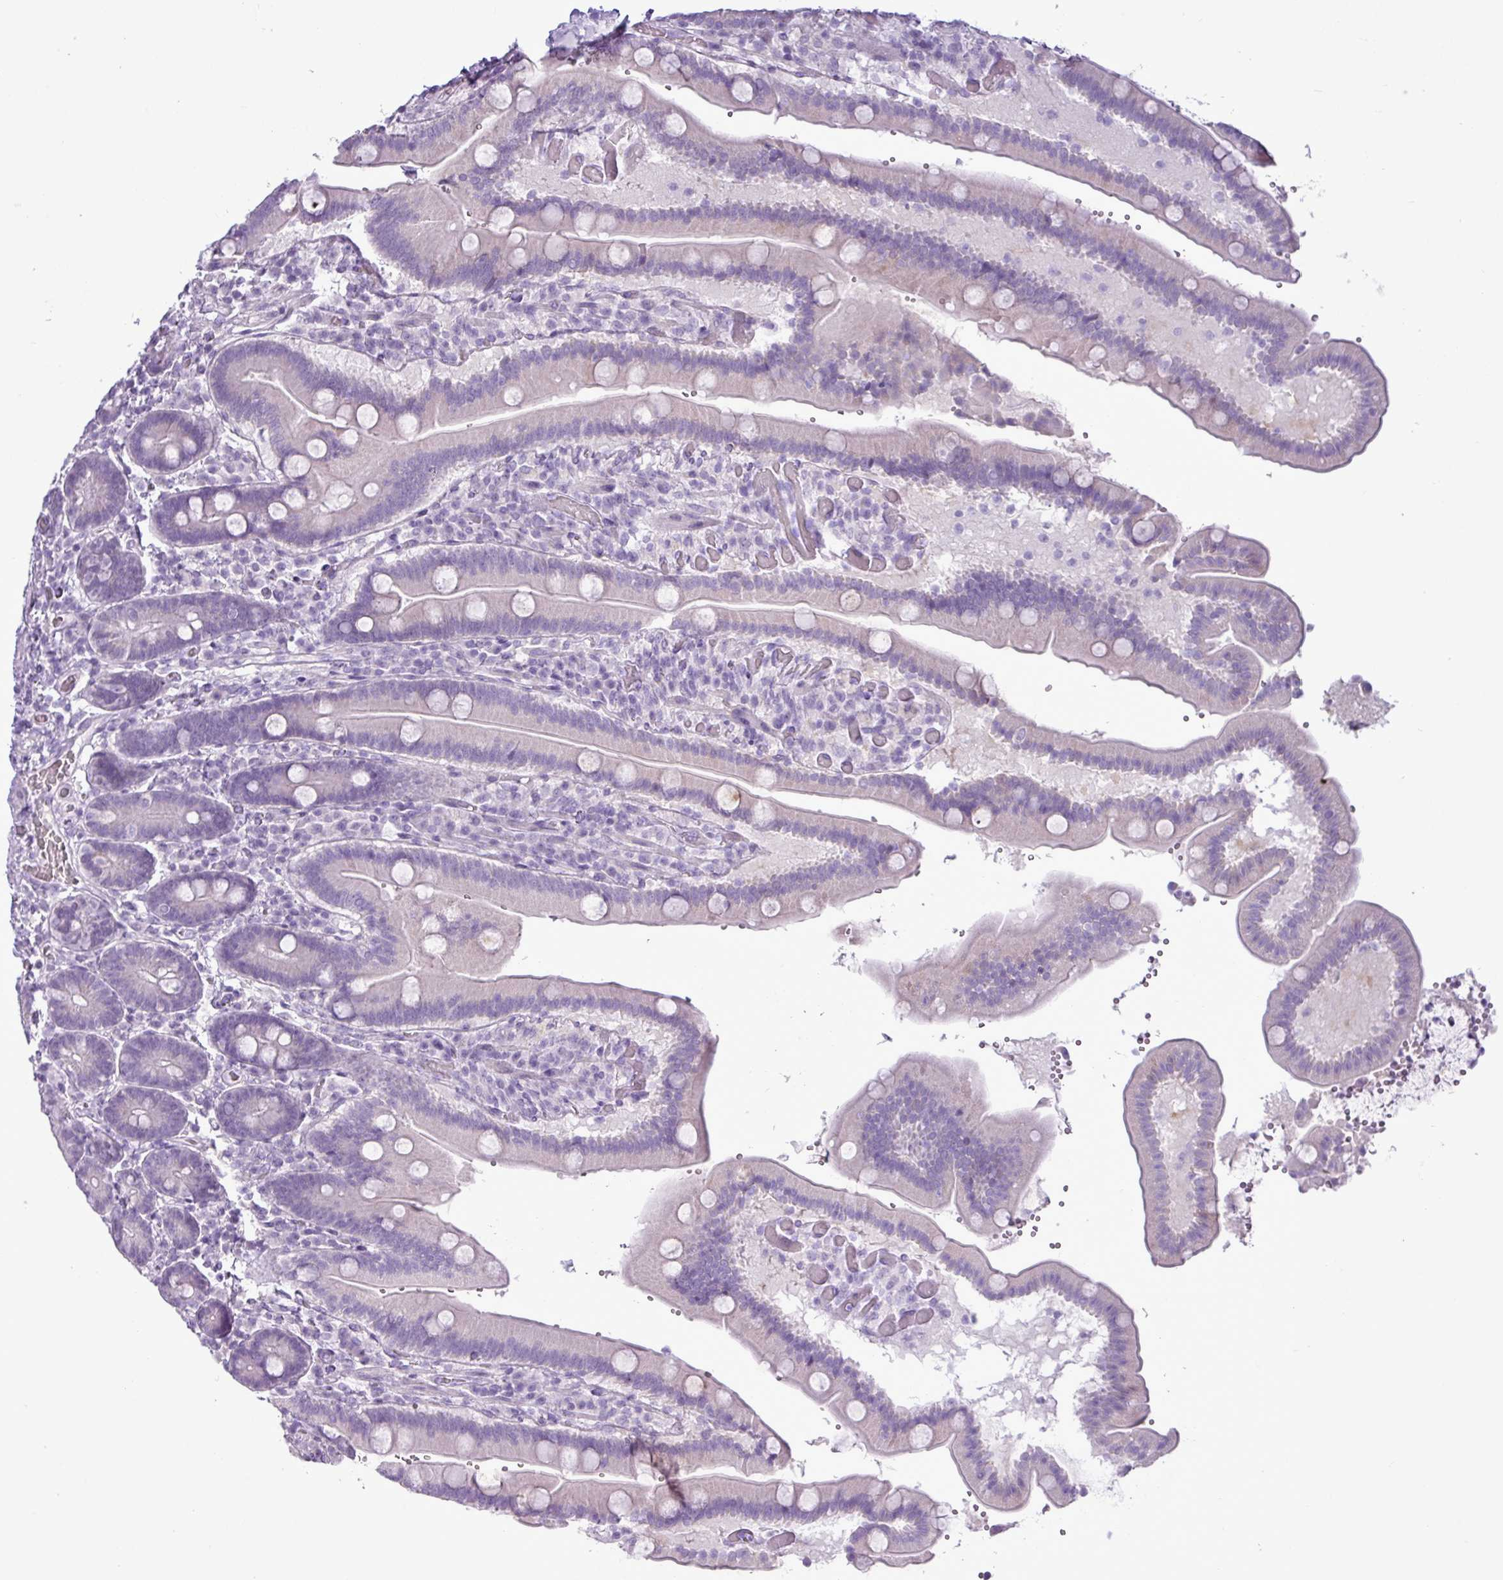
{"staining": {"intensity": "negative", "quantity": "none", "location": "none"}, "tissue": "duodenum", "cell_type": "Glandular cells", "image_type": "normal", "snomed": [{"axis": "morphology", "description": "Normal tissue, NOS"}, {"axis": "topography", "description": "Duodenum"}], "caption": "Glandular cells show no significant protein staining in normal duodenum. (Brightfield microscopy of DAB immunohistochemistry at high magnification).", "gene": "ALDH3A1", "patient": {"sex": "female", "age": 62}}